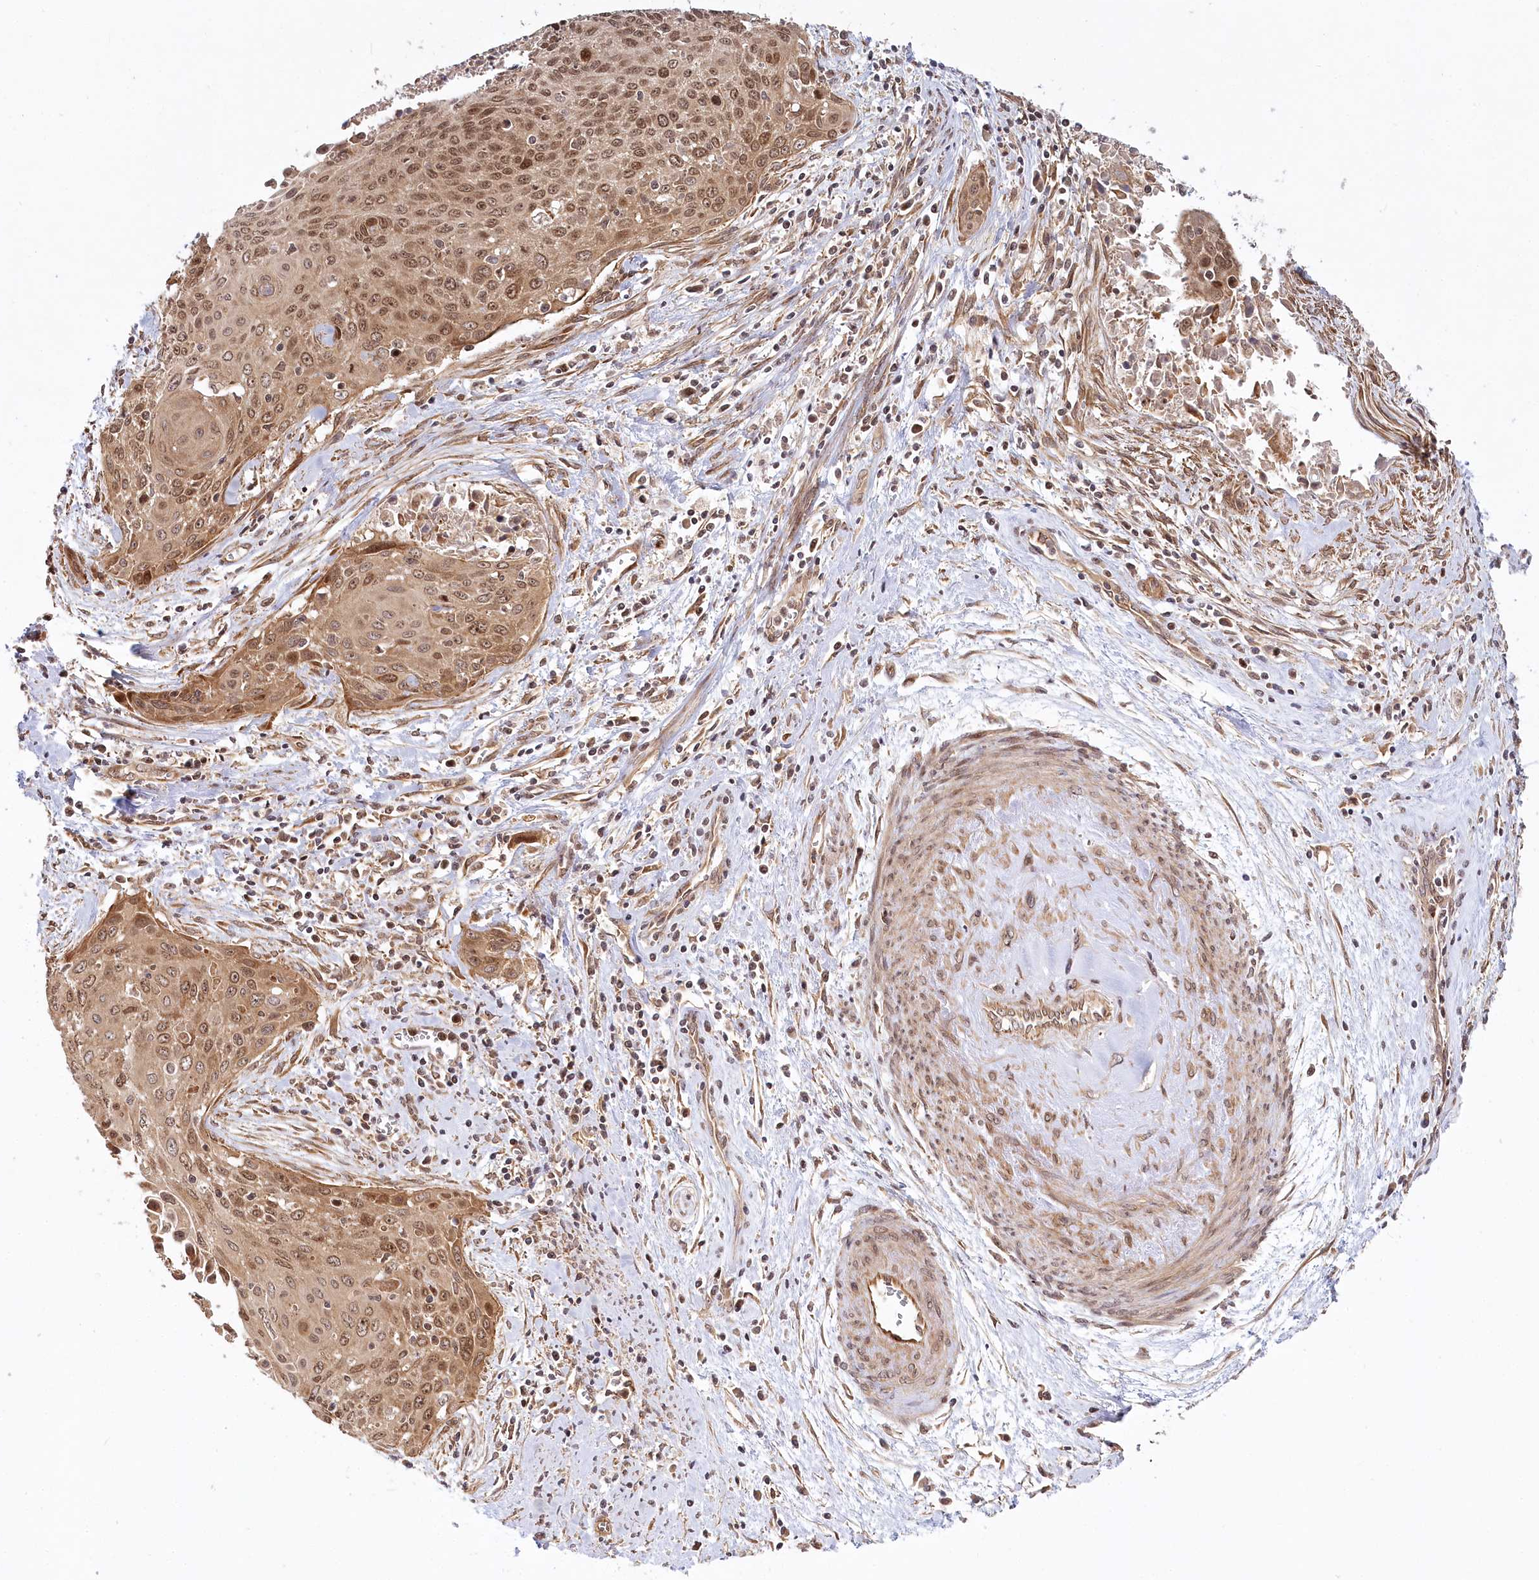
{"staining": {"intensity": "strong", "quantity": ">75%", "location": "cytoplasmic/membranous,nuclear"}, "tissue": "cervical cancer", "cell_type": "Tumor cells", "image_type": "cancer", "snomed": [{"axis": "morphology", "description": "Squamous cell carcinoma, NOS"}, {"axis": "topography", "description": "Cervix"}], "caption": "A high-resolution micrograph shows immunohistochemistry (IHC) staining of cervical cancer, which exhibits strong cytoplasmic/membranous and nuclear expression in about >75% of tumor cells.", "gene": "CEP70", "patient": {"sex": "female", "age": 55}}